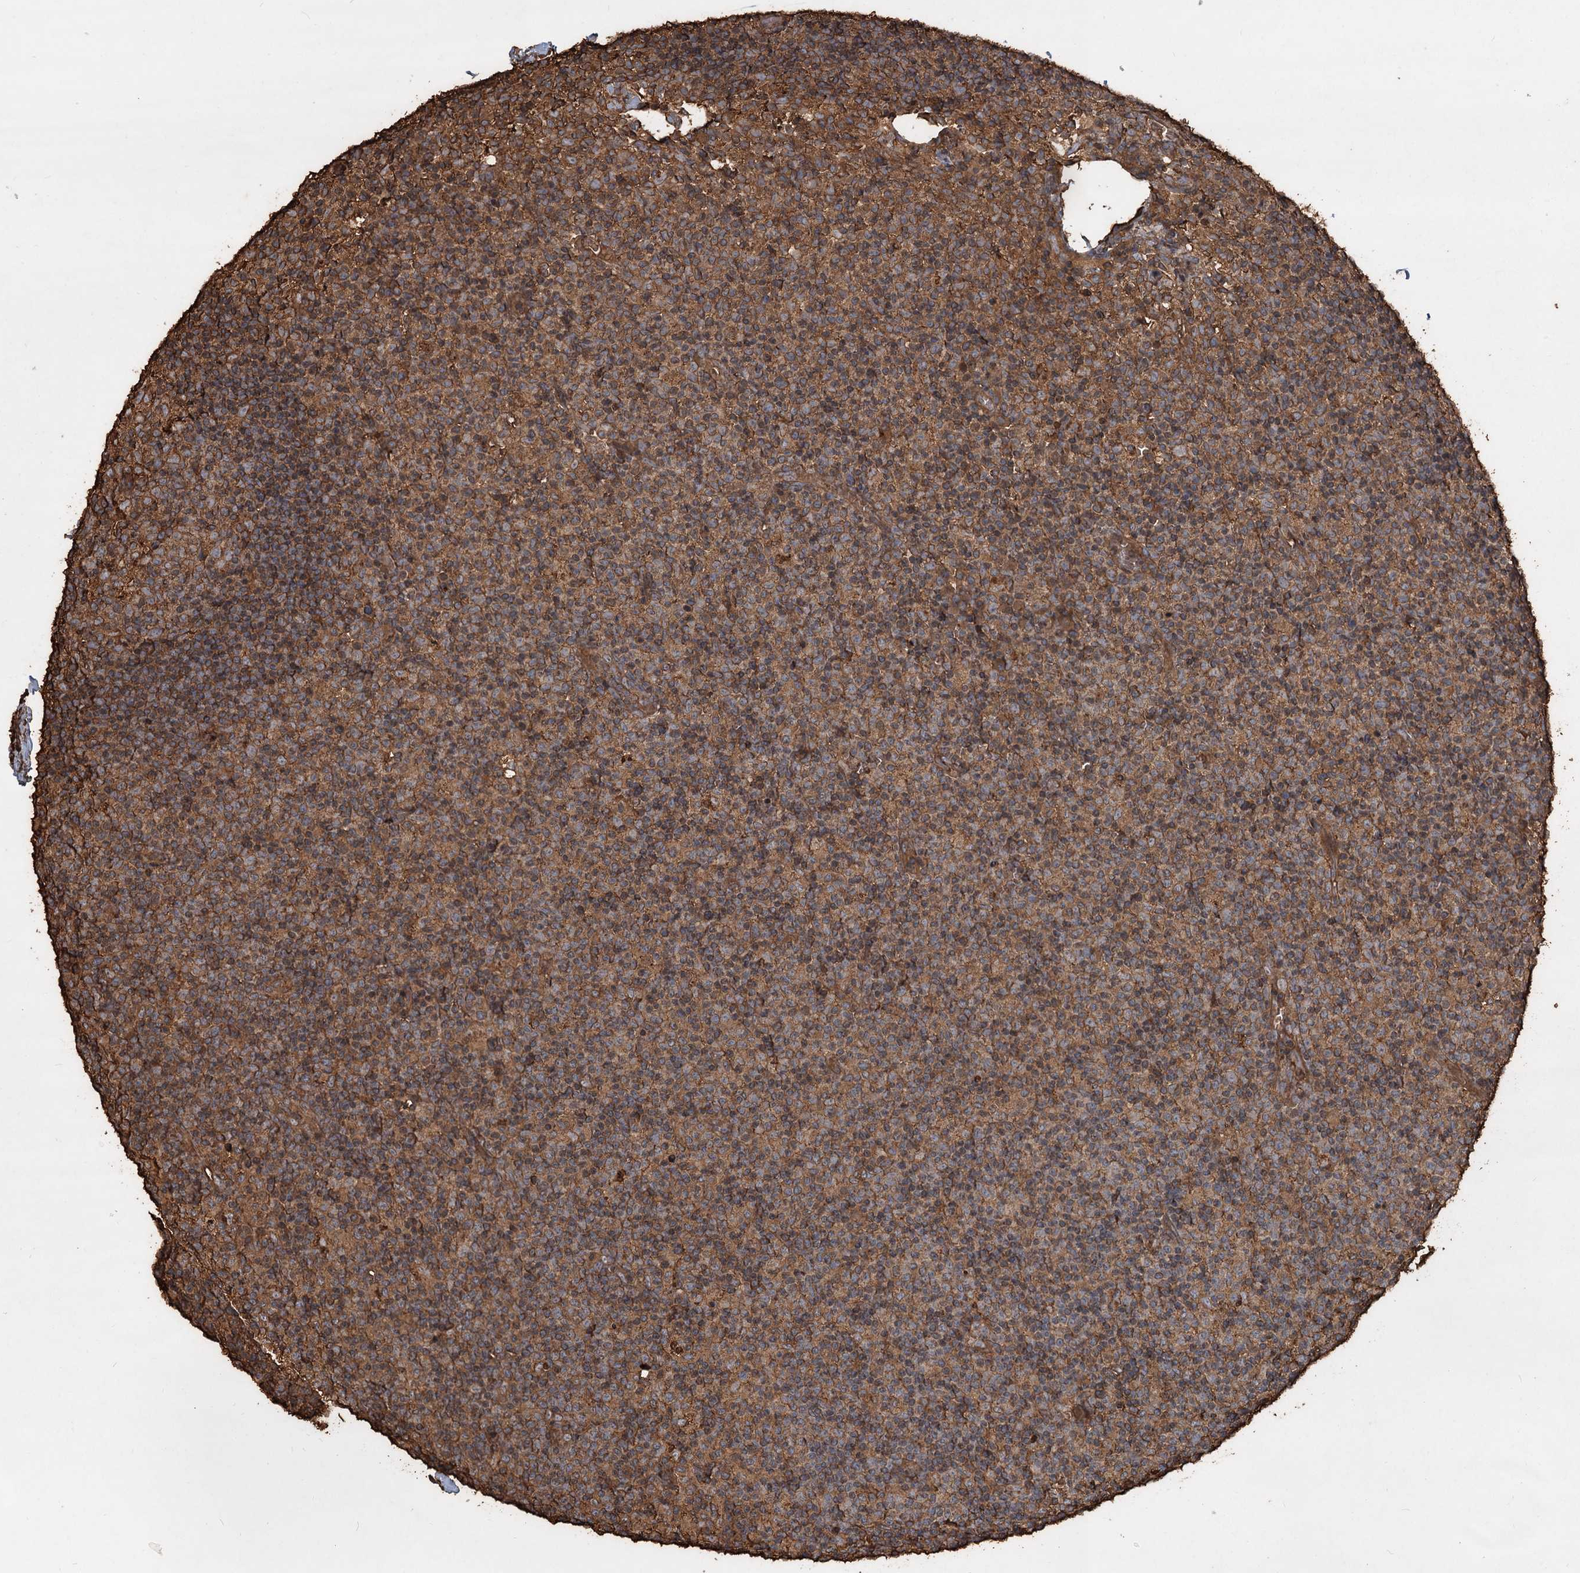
{"staining": {"intensity": "moderate", "quantity": "25%-75%", "location": "cytoplasmic/membranous"}, "tissue": "lymph node", "cell_type": "Germinal center cells", "image_type": "normal", "snomed": [{"axis": "morphology", "description": "Normal tissue, NOS"}, {"axis": "morphology", "description": "Inflammation, NOS"}, {"axis": "topography", "description": "Lymph node"}], "caption": "Immunohistochemistry photomicrograph of benign lymph node stained for a protein (brown), which shows medium levels of moderate cytoplasmic/membranous expression in approximately 25%-75% of germinal center cells.", "gene": "PIK3C2A", "patient": {"sex": "male", "age": 55}}